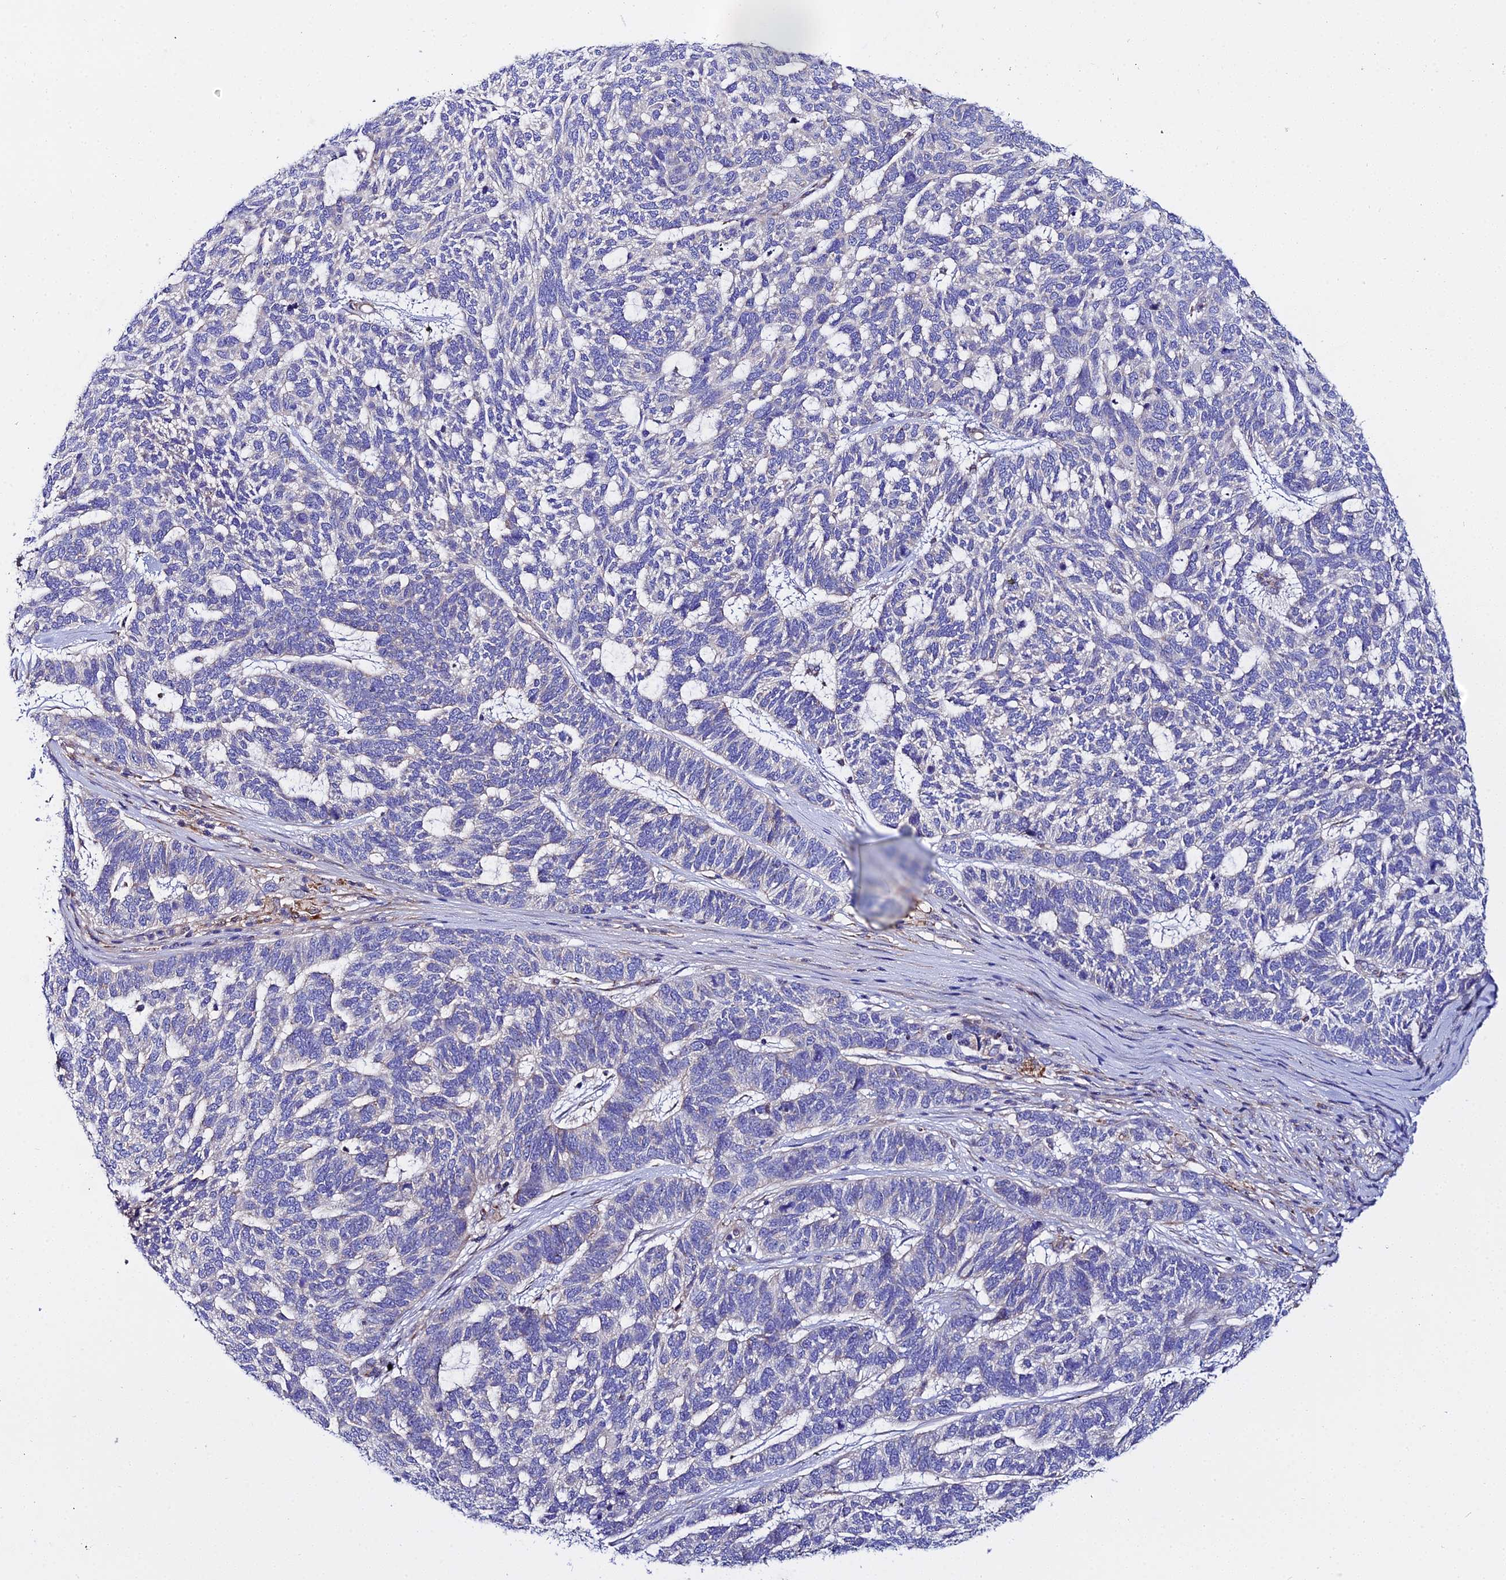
{"staining": {"intensity": "negative", "quantity": "none", "location": "none"}, "tissue": "skin cancer", "cell_type": "Tumor cells", "image_type": "cancer", "snomed": [{"axis": "morphology", "description": "Basal cell carcinoma"}, {"axis": "topography", "description": "Skin"}], "caption": "There is no significant expression in tumor cells of skin basal cell carcinoma.", "gene": "ACOT2", "patient": {"sex": "female", "age": 65}}